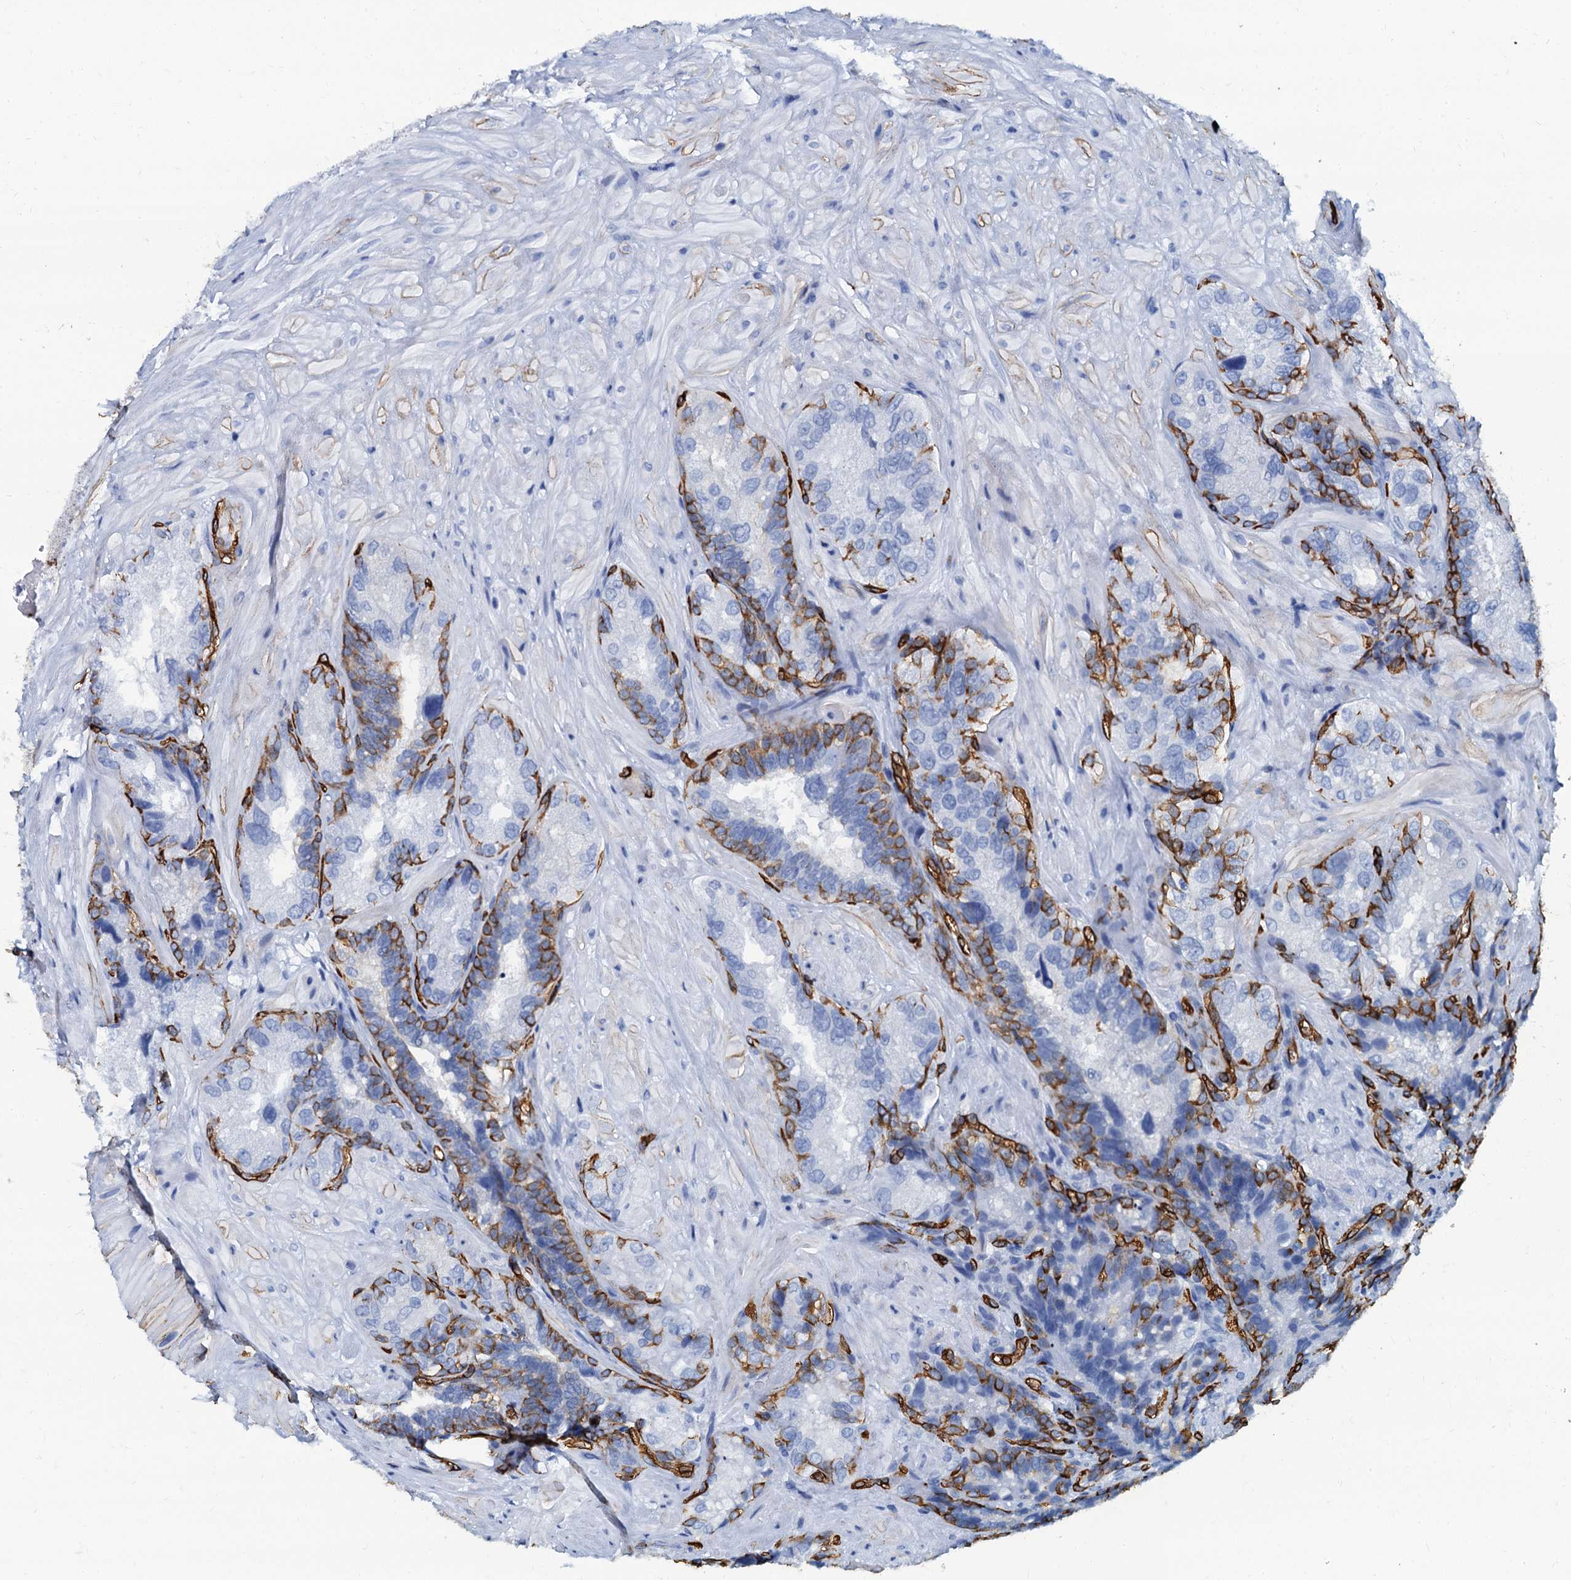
{"staining": {"intensity": "moderate", "quantity": "25%-75%", "location": "cytoplasmic/membranous"}, "tissue": "seminal vesicle", "cell_type": "Glandular cells", "image_type": "normal", "snomed": [{"axis": "morphology", "description": "Normal tissue, NOS"}, {"axis": "topography", "description": "Prostate and seminal vesicle, NOS"}, {"axis": "topography", "description": "Prostate"}, {"axis": "topography", "description": "Seminal veicle"}], "caption": "Immunohistochemistry (IHC) (DAB) staining of benign human seminal vesicle reveals moderate cytoplasmic/membranous protein positivity in about 25%-75% of glandular cells.", "gene": "CAVIN2", "patient": {"sex": "male", "age": 67}}